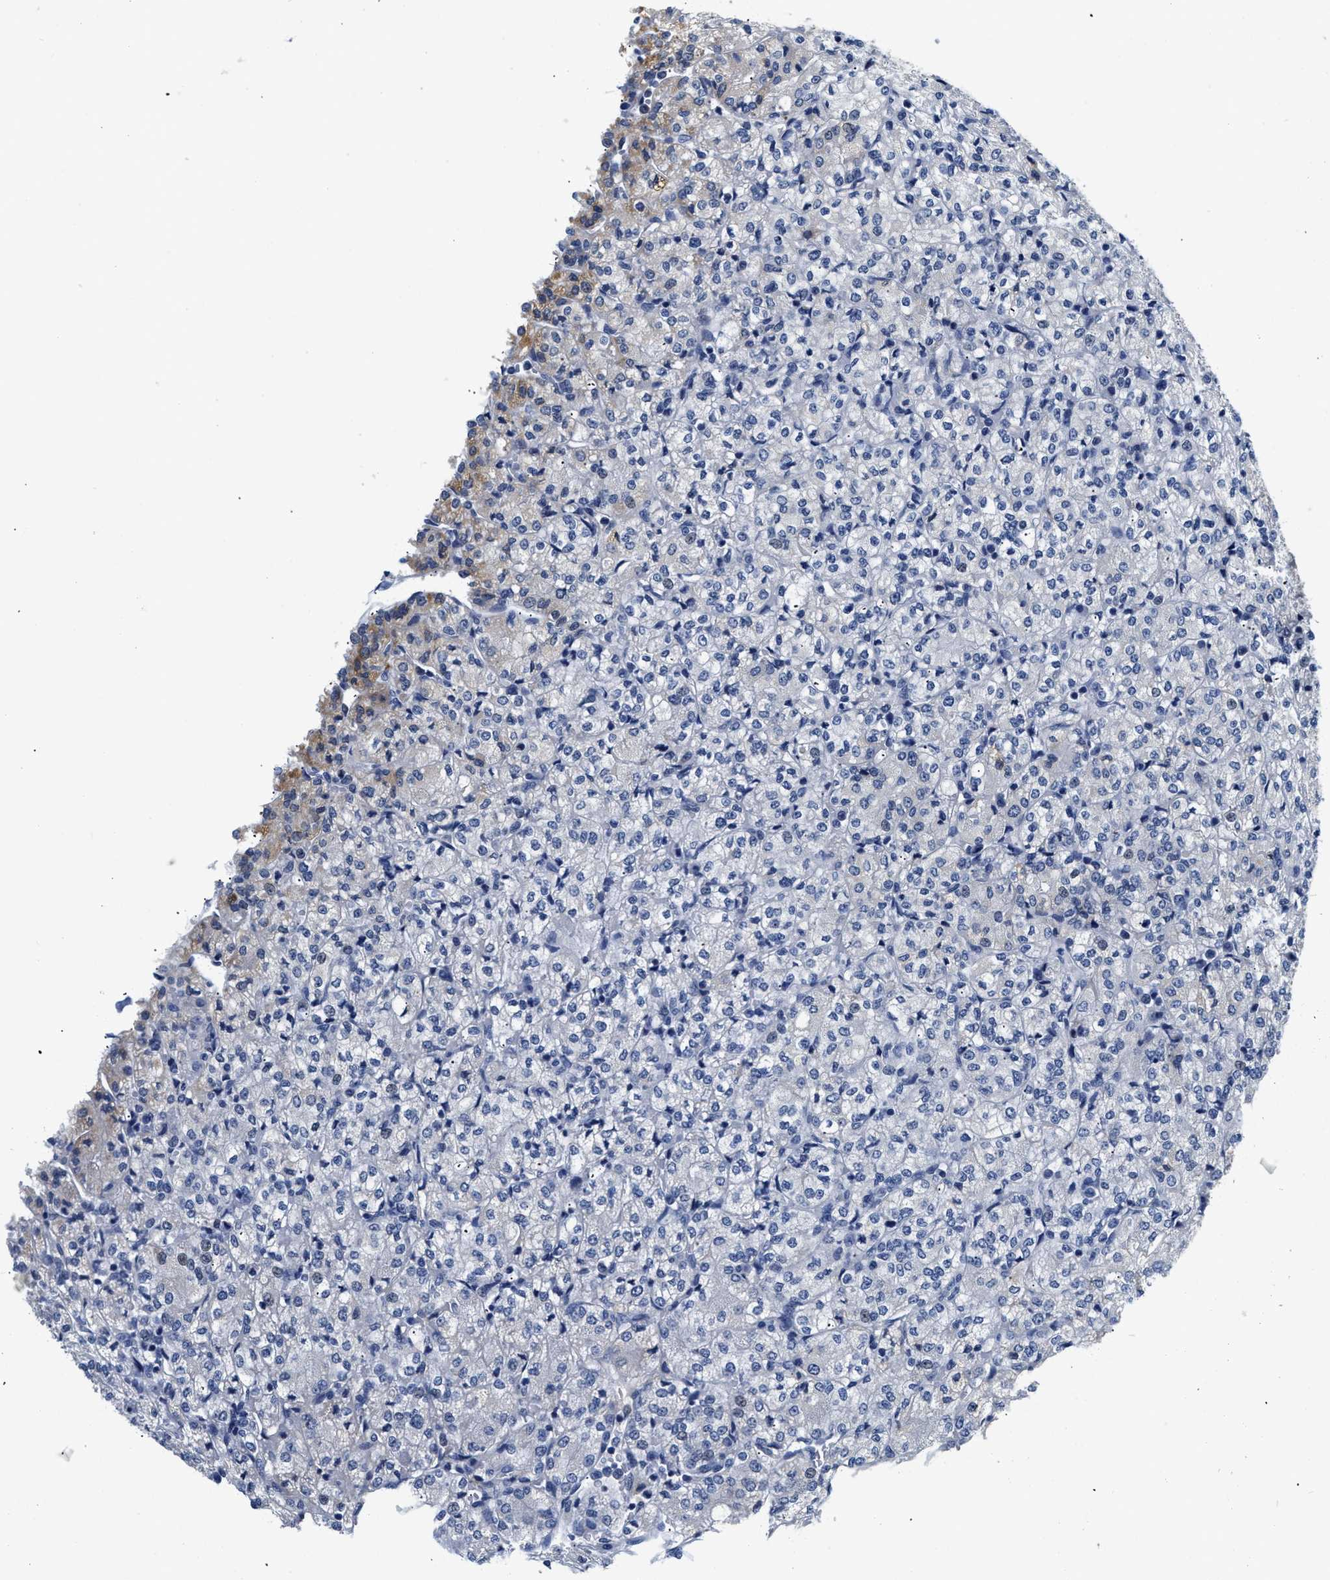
{"staining": {"intensity": "moderate", "quantity": "<25%", "location": "cytoplasmic/membranous"}, "tissue": "renal cancer", "cell_type": "Tumor cells", "image_type": "cancer", "snomed": [{"axis": "morphology", "description": "Adenocarcinoma, NOS"}, {"axis": "topography", "description": "Kidney"}], "caption": "Renal cancer (adenocarcinoma) stained with immunohistochemistry reveals moderate cytoplasmic/membranous expression in about <25% of tumor cells. The protein of interest is shown in brown color, while the nuclei are stained blue.", "gene": "PCK2", "patient": {"sex": "male", "age": 77}}